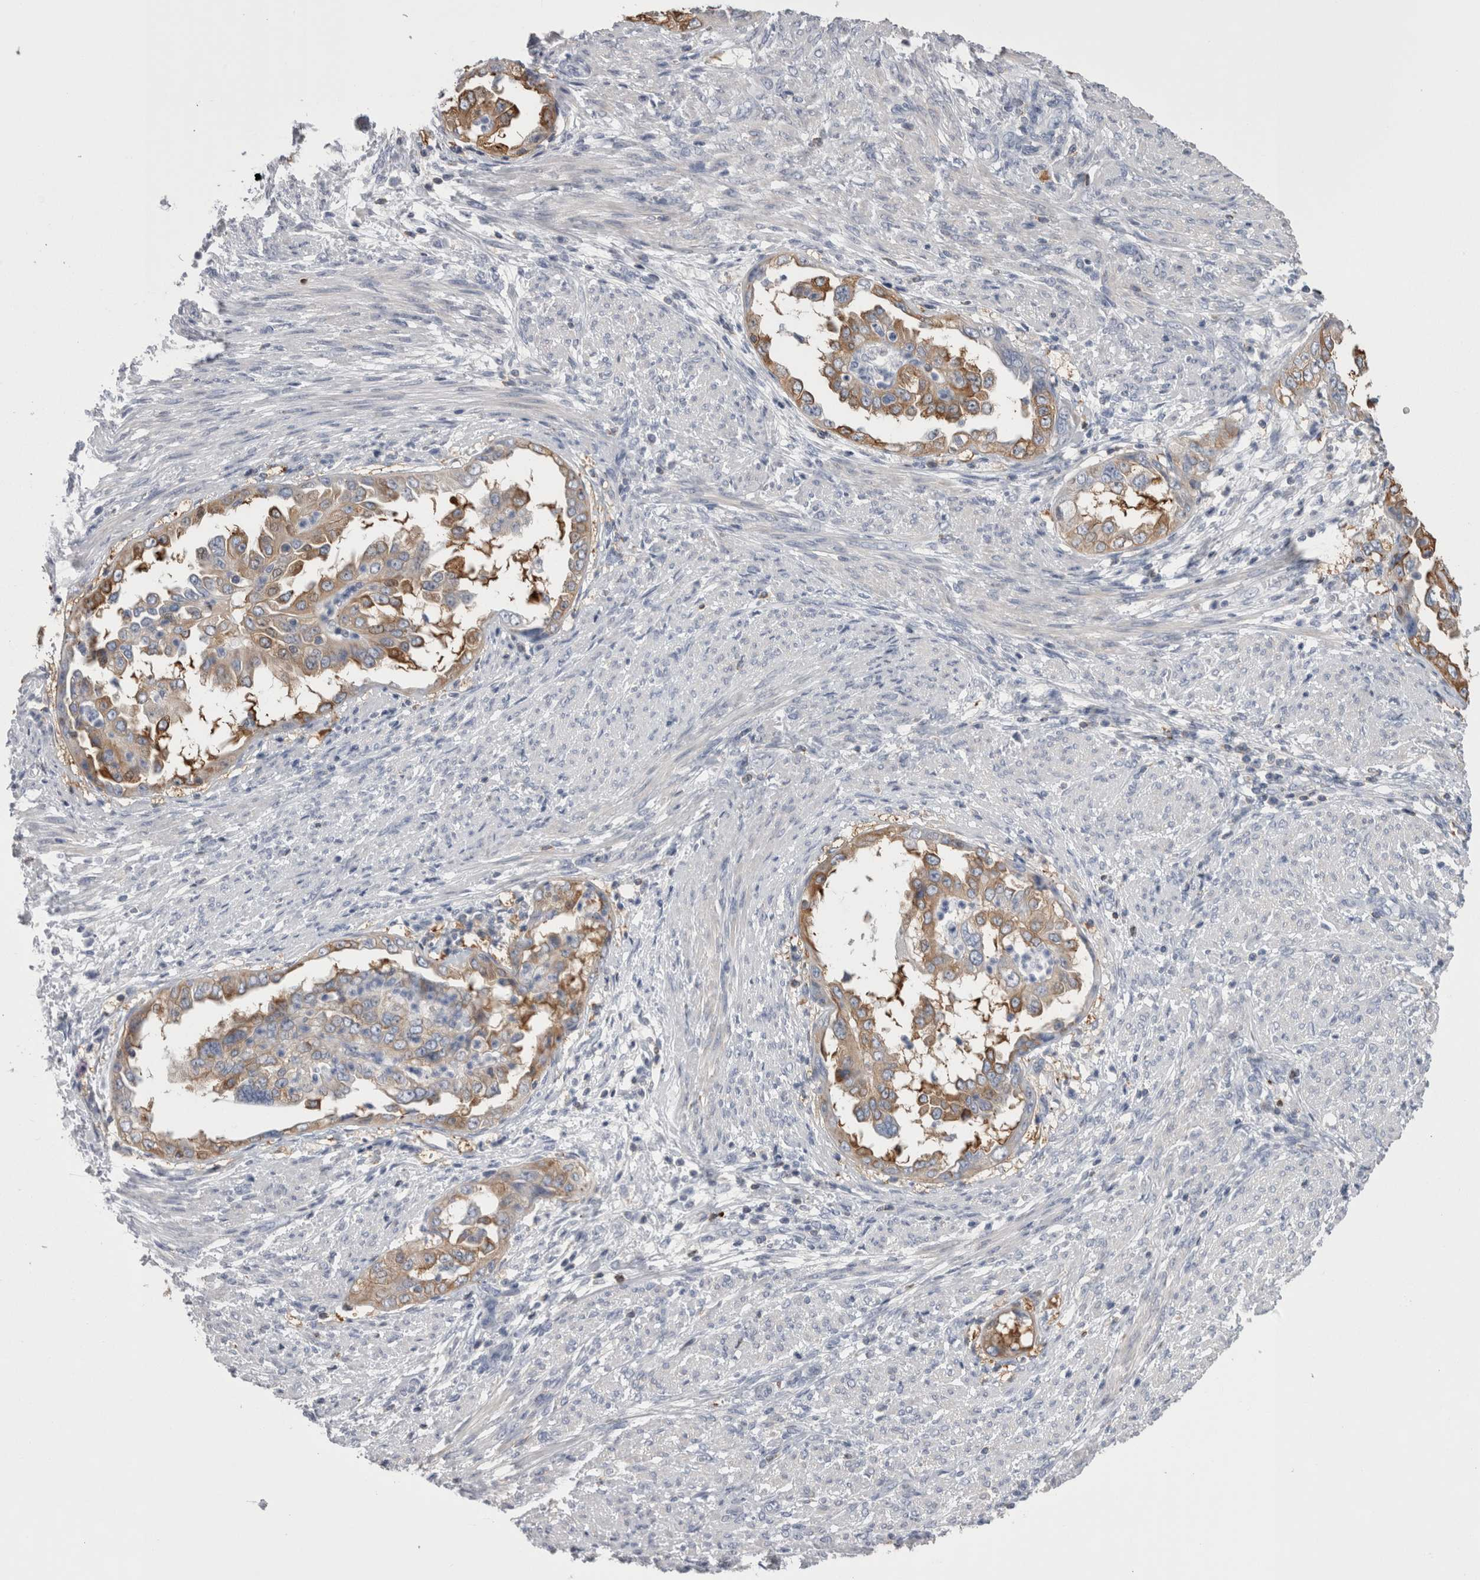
{"staining": {"intensity": "moderate", "quantity": "25%-75%", "location": "cytoplasmic/membranous"}, "tissue": "endometrial cancer", "cell_type": "Tumor cells", "image_type": "cancer", "snomed": [{"axis": "morphology", "description": "Adenocarcinoma, NOS"}, {"axis": "topography", "description": "Endometrium"}], "caption": "An immunohistochemistry image of tumor tissue is shown. Protein staining in brown highlights moderate cytoplasmic/membranous positivity in endometrial cancer (adenocarcinoma) within tumor cells. The staining is performed using DAB (3,3'-diaminobenzidine) brown chromogen to label protein expression. The nuclei are counter-stained blue using hematoxylin.", "gene": "DCTN6", "patient": {"sex": "female", "age": 85}}